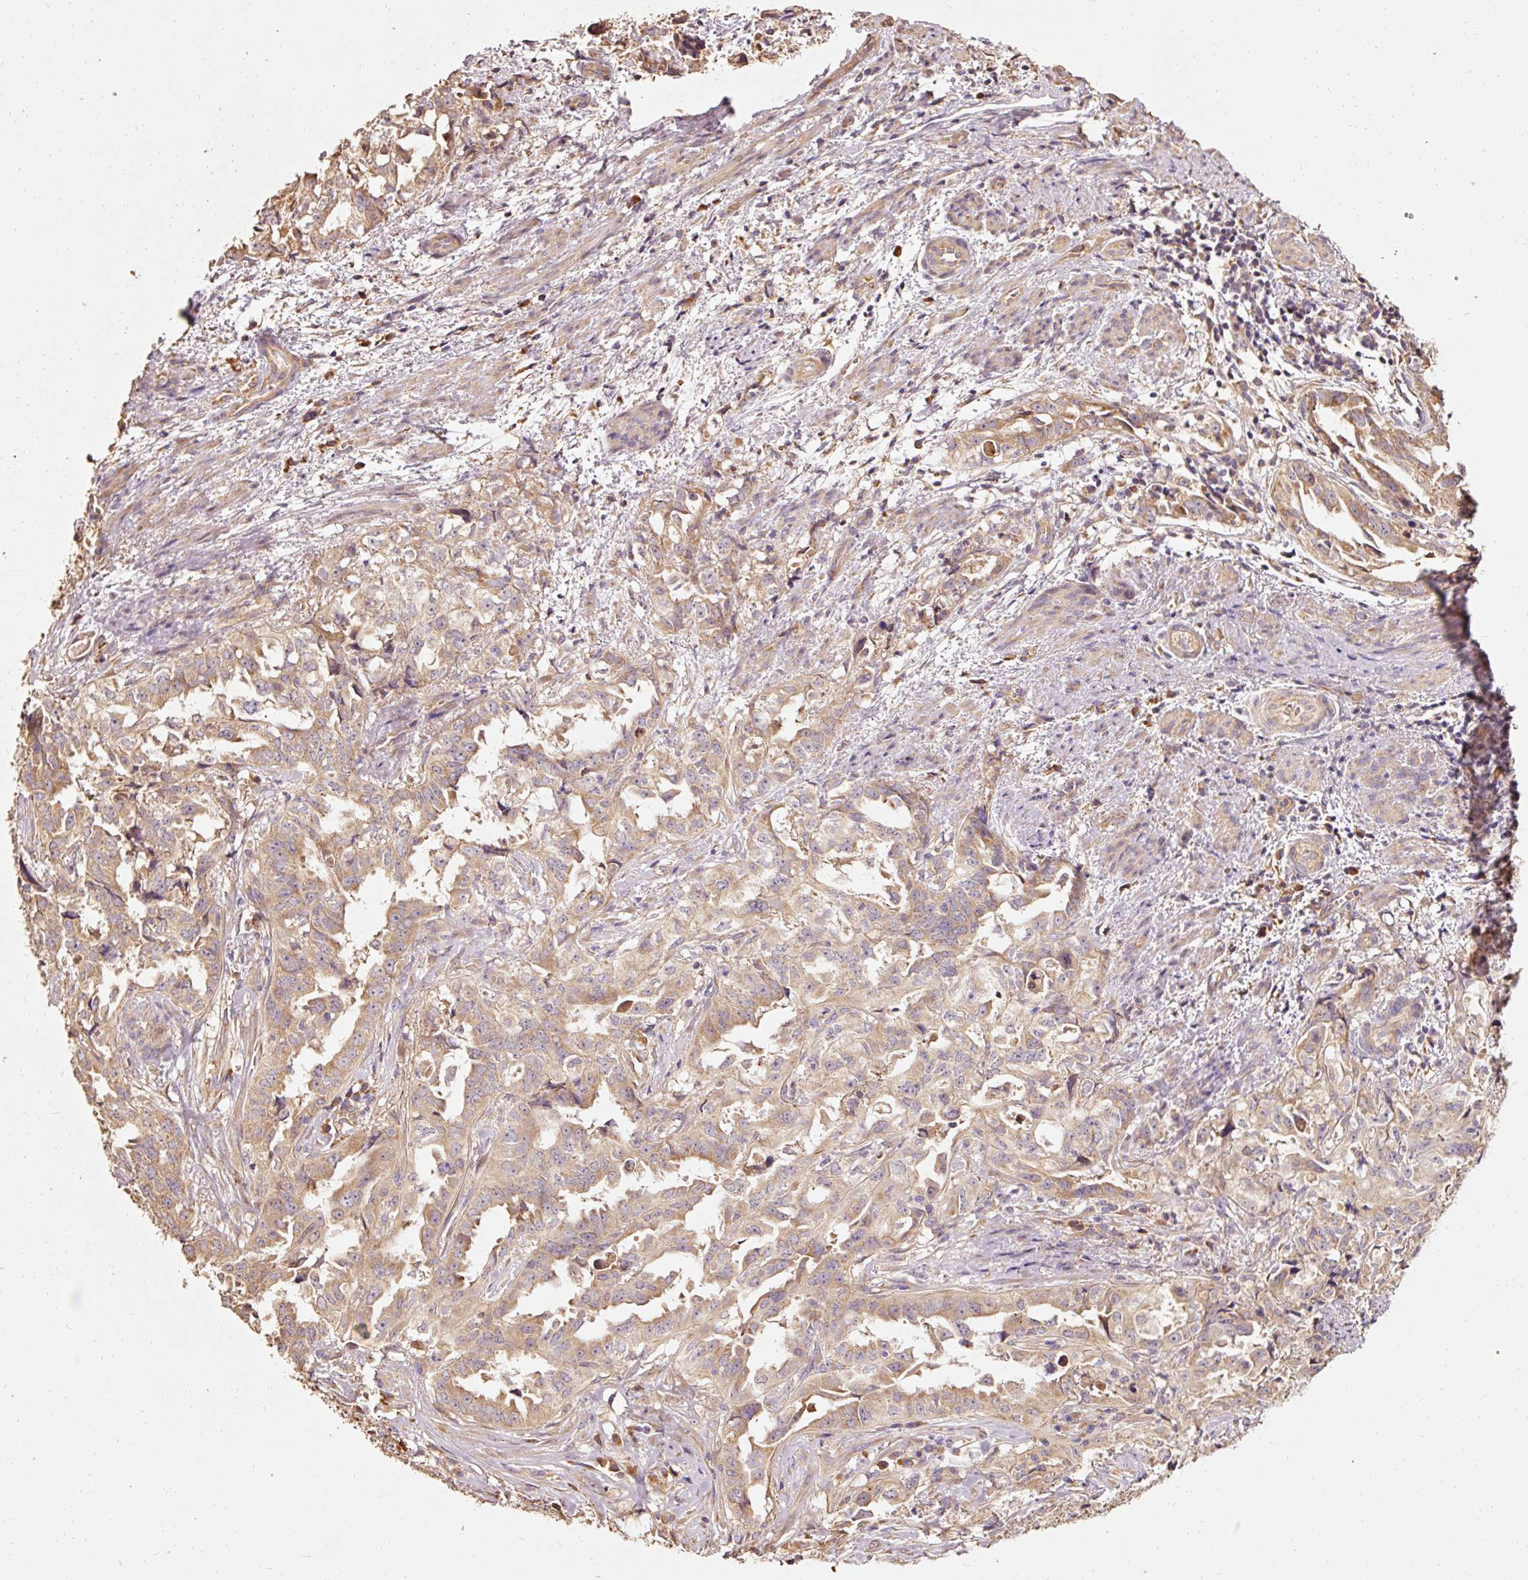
{"staining": {"intensity": "moderate", "quantity": "25%-75%", "location": "cytoplasmic/membranous"}, "tissue": "endometrial cancer", "cell_type": "Tumor cells", "image_type": "cancer", "snomed": [{"axis": "morphology", "description": "Adenocarcinoma, NOS"}, {"axis": "topography", "description": "Endometrium"}], "caption": "Human endometrial adenocarcinoma stained with a brown dye demonstrates moderate cytoplasmic/membranous positive staining in approximately 25%-75% of tumor cells.", "gene": "EFHC1", "patient": {"sex": "female", "age": 65}}